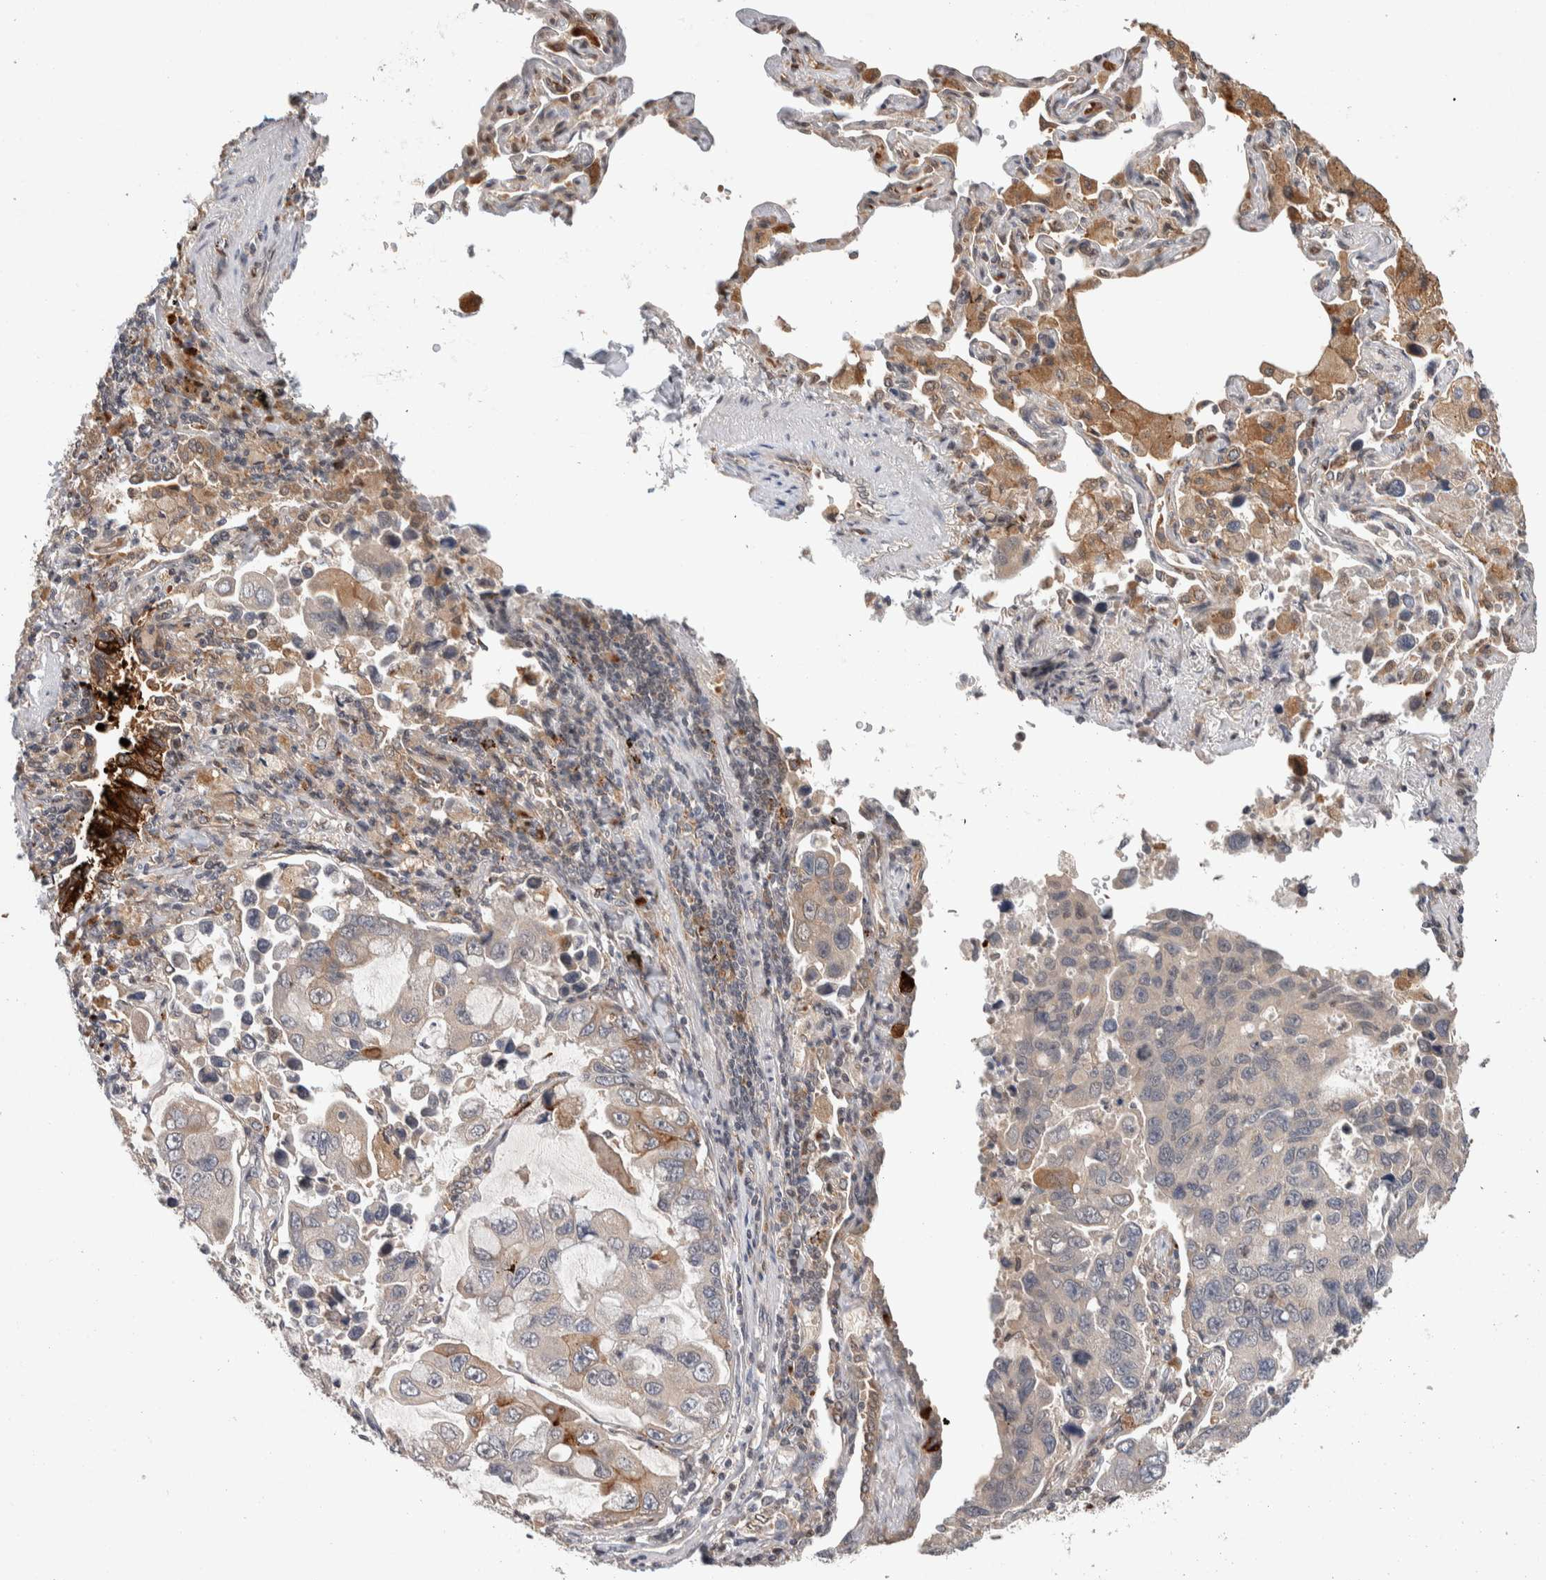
{"staining": {"intensity": "weak", "quantity": "<25%", "location": "cytoplasmic/membranous"}, "tissue": "lung cancer", "cell_type": "Tumor cells", "image_type": "cancer", "snomed": [{"axis": "morphology", "description": "Adenocarcinoma, NOS"}, {"axis": "topography", "description": "Lung"}], "caption": "High magnification brightfield microscopy of adenocarcinoma (lung) stained with DAB (3,3'-diaminobenzidine) (brown) and counterstained with hematoxylin (blue): tumor cells show no significant staining.", "gene": "KCNK1", "patient": {"sex": "male", "age": 64}}